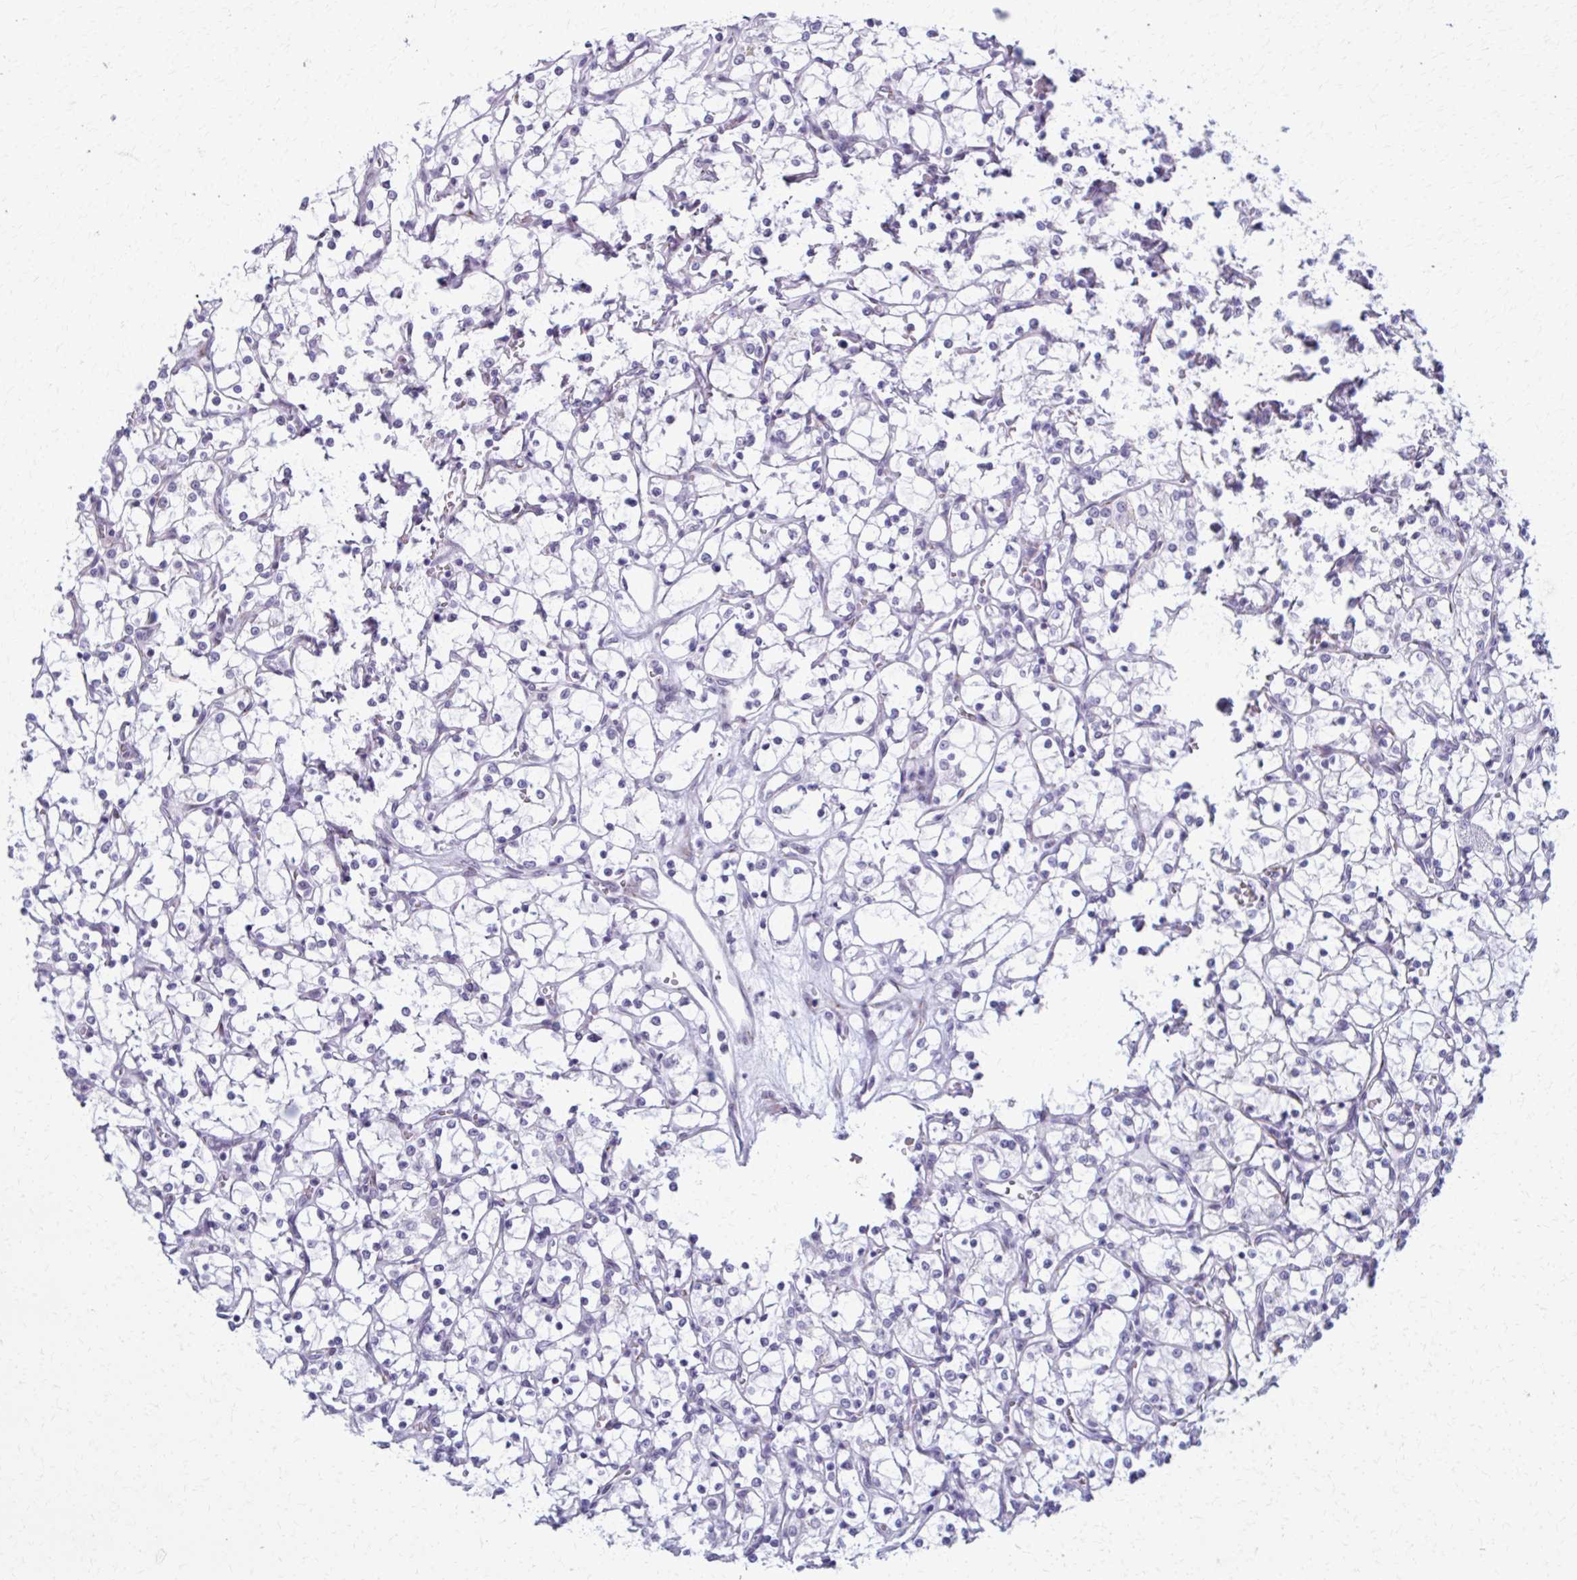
{"staining": {"intensity": "negative", "quantity": "none", "location": "none"}, "tissue": "renal cancer", "cell_type": "Tumor cells", "image_type": "cancer", "snomed": [{"axis": "morphology", "description": "Adenocarcinoma, NOS"}, {"axis": "topography", "description": "Kidney"}], "caption": "This is an immunohistochemistry (IHC) image of adenocarcinoma (renal). There is no staining in tumor cells.", "gene": "ZNF682", "patient": {"sex": "female", "age": 69}}